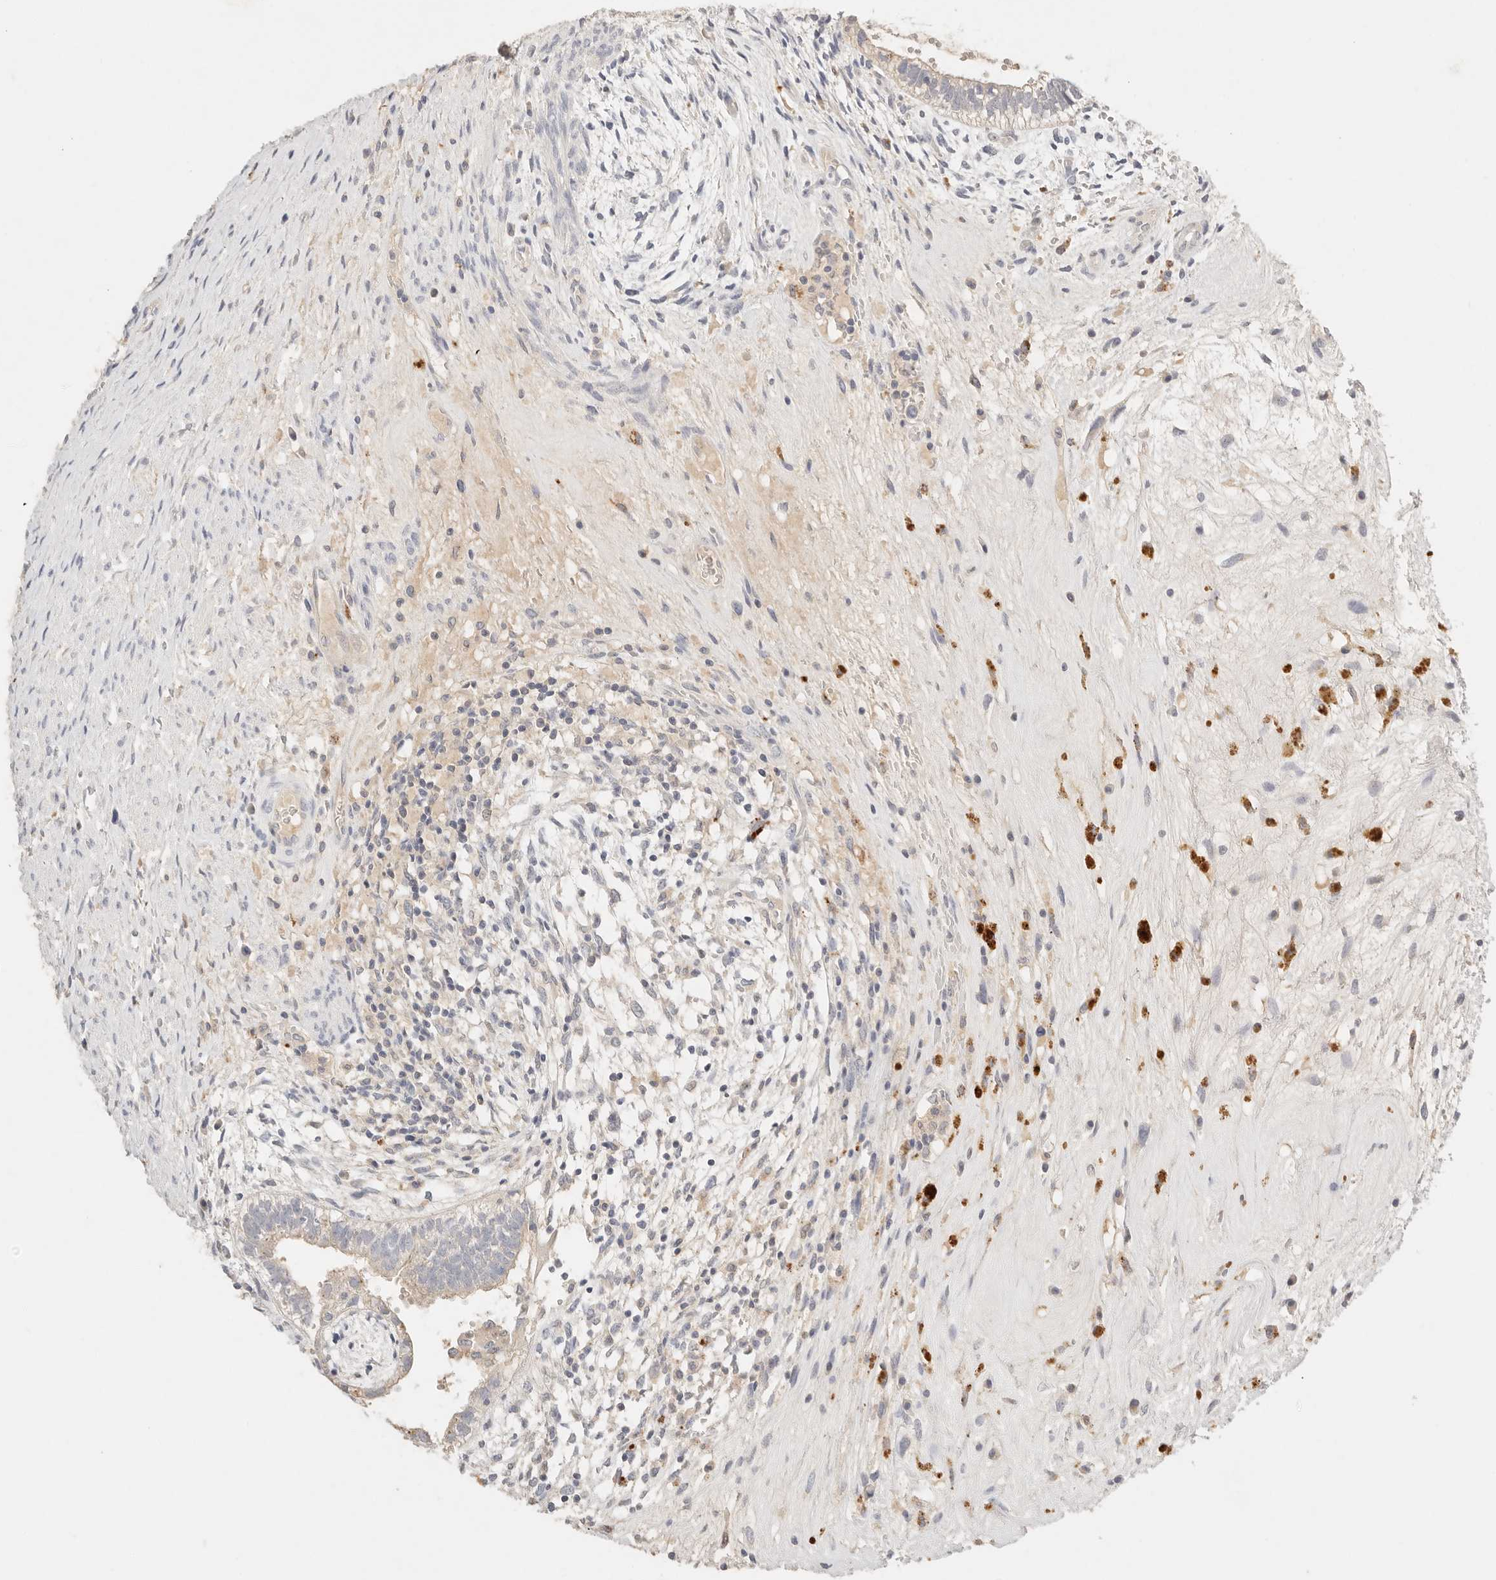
{"staining": {"intensity": "negative", "quantity": "none", "location": "none"}, "tissue": "testis cancer", "cell_type": "Tumor cells", "image_type": "cancer", "snomed": [{"axis": "morphology", "description": "Carcinoma, Embryonal, NOS"}, {"axis": "topography", "description": "Testis"}], "caption": "IHC image of neoplastic tissue: testis embryonal carcinoma stained with DAB (3,3'-diaminobenzidine) displays no significant protein expression in tumor cells.", "gene": "CEP120", "patient": {"sex": "male", "age": 26}}